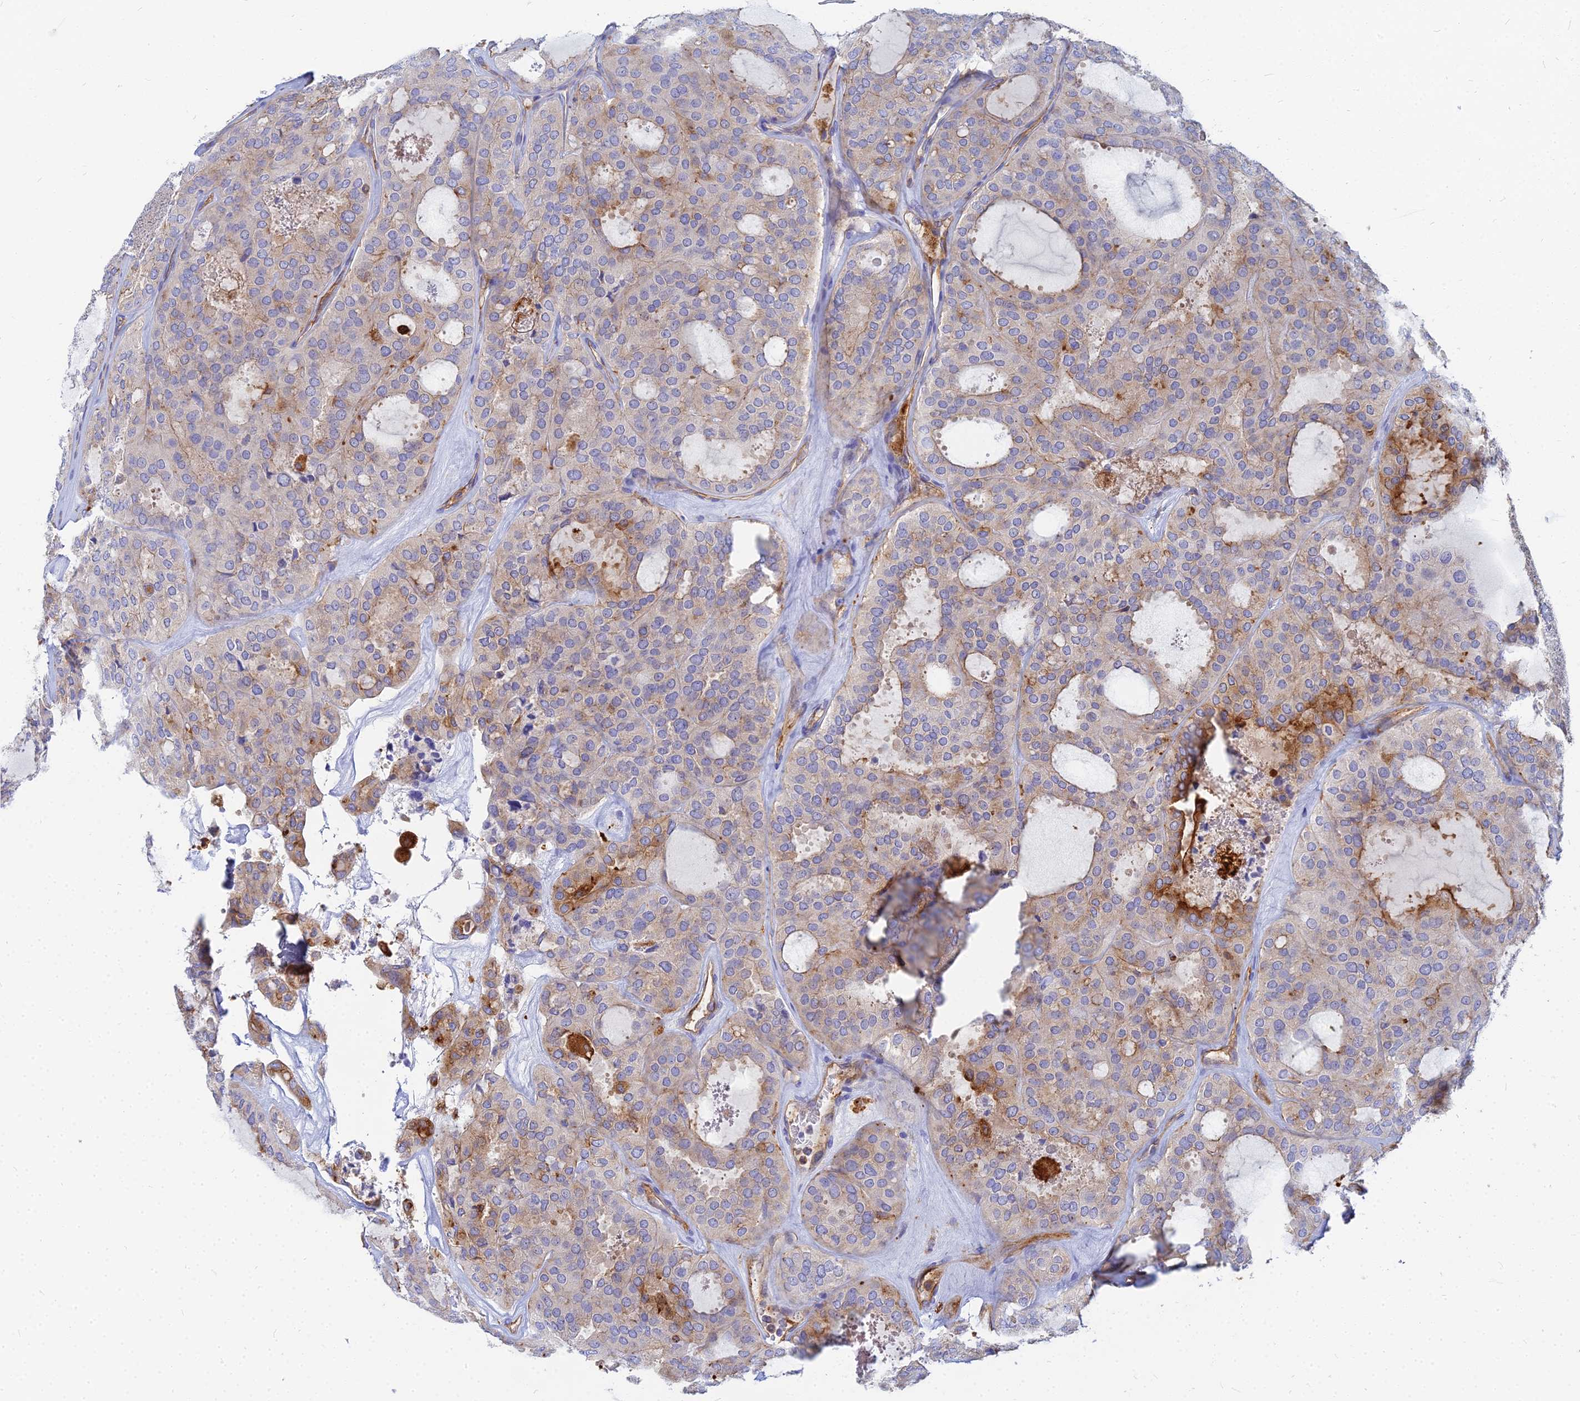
{"staining": {"intensity": "strong", "quantity": "<25%", "location": "cytoplasmic/membranous"}, "tissue": "thyroid cancer", "cell_type": "Tumor cells", "image_type": "cancer", "snomed": [{"axis": "morphology", "description": "Follicular adenoma carcinoma, NOS"}, {"axis": "topography", "description": "Thyroid gland"}], "caption": "A brown stain labels strong cytoplasmic/membranous positivity of a protein in human follicular adenoma carcinoma (thyroid) tumor cells. The staining was performed using DAB, with brown indicating positive protein expression. Nuclei are stained blue with hematoxylin.", "gene": "VAT1", "patient": {"sex": "male", "age": 75}}